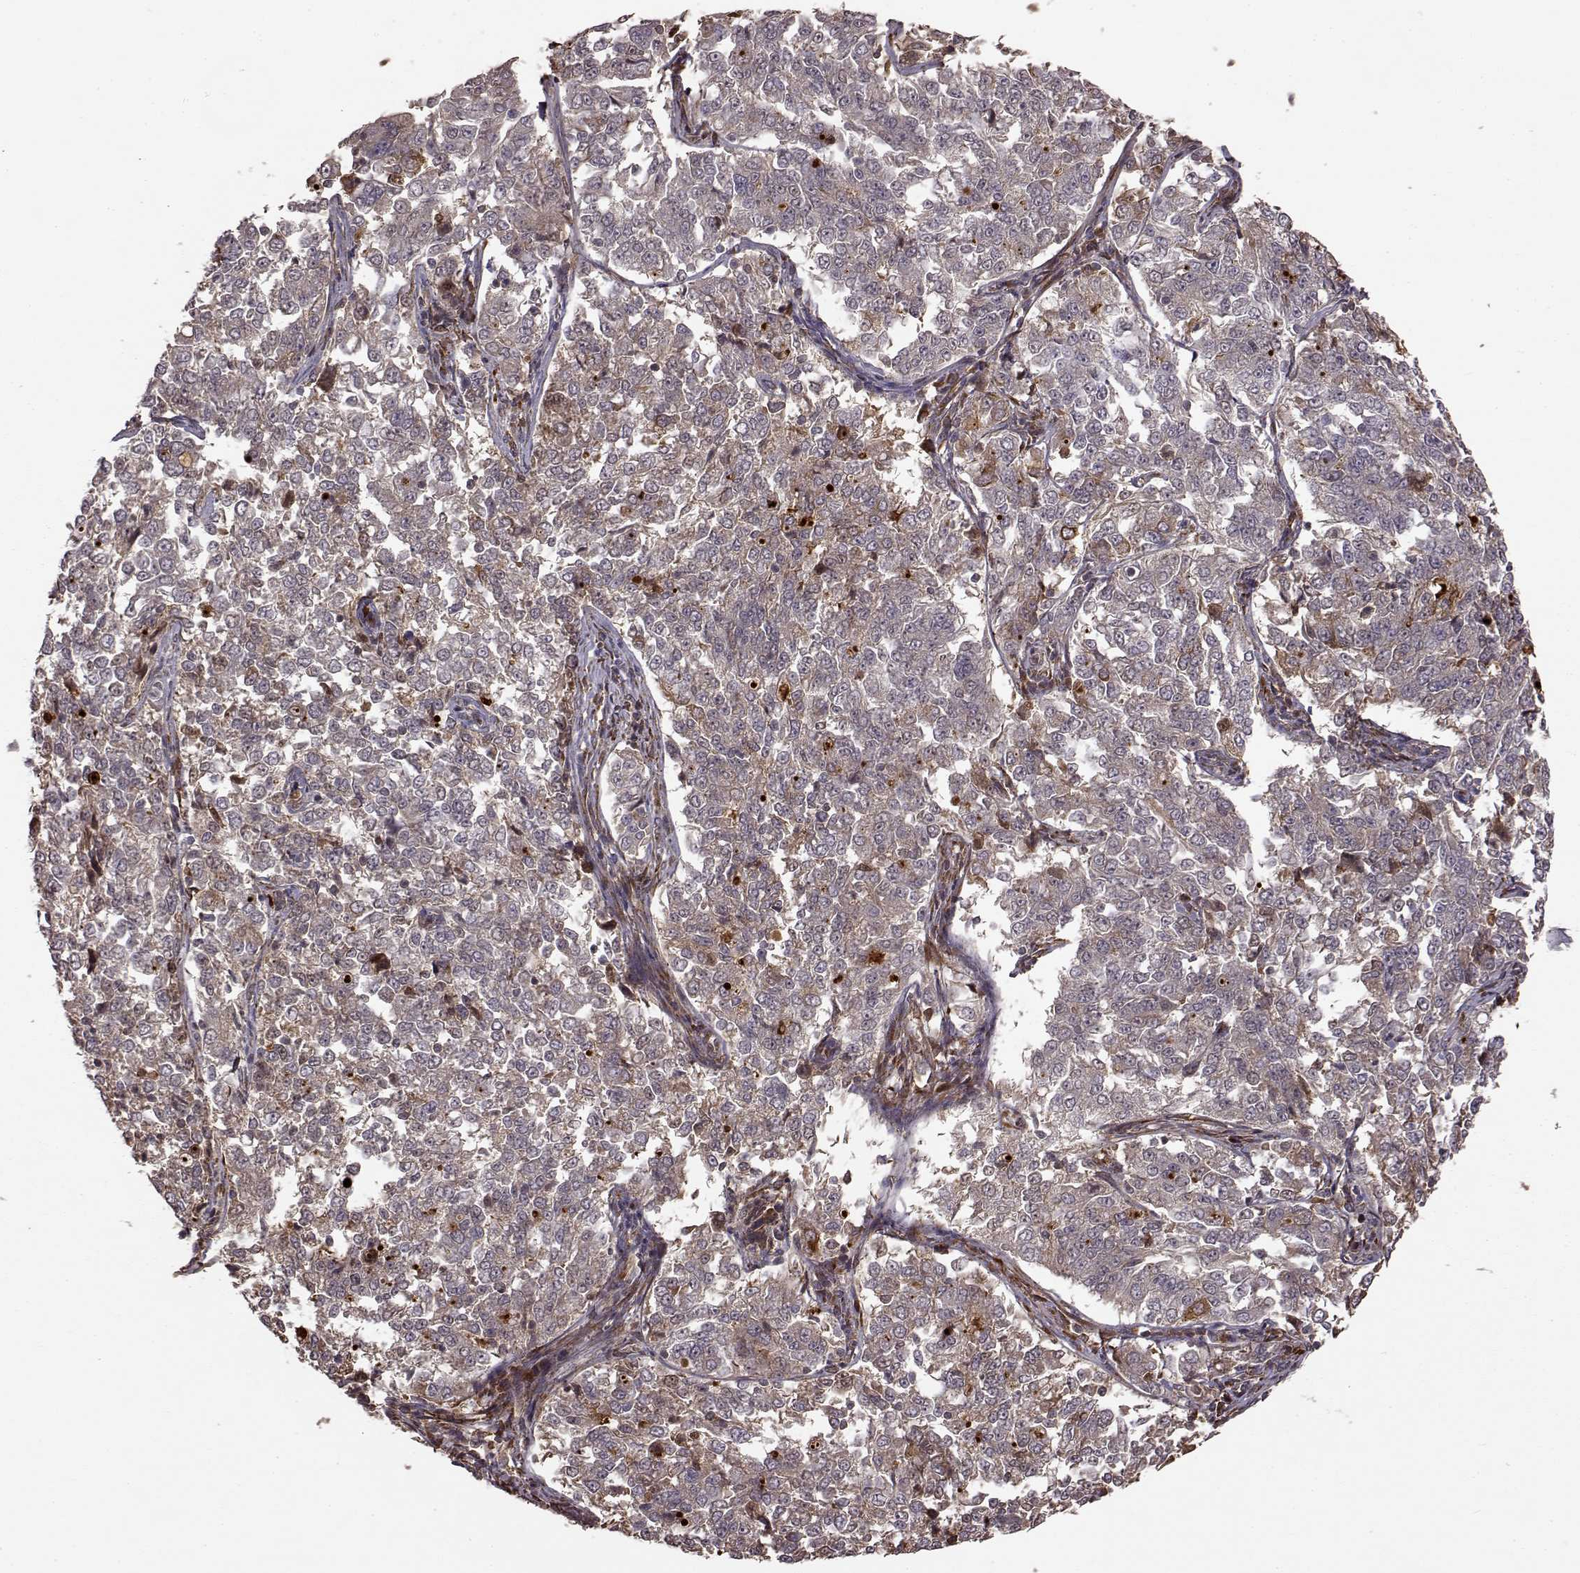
{"staining": {"intensity": "moderate", "quantity": "<25%", "location": "cytoplasmic/membranous"}, "tissue": "endometrial cancer", "cell_type": "Tumor cells", "image_type": "cancer", "snomed": [{"axis": "morphology", "description": "Adenocarcinoma, NOS"}, {"axis": "topography", "description": "Endometrium"}], "caption": "Tumor cells demonstrate moderate cytoplasmic/membranous staining in about <25% of cells in endometrial cancer.", "gene": "FSTL1", "patient": {"sex": "female", "age": 43}}